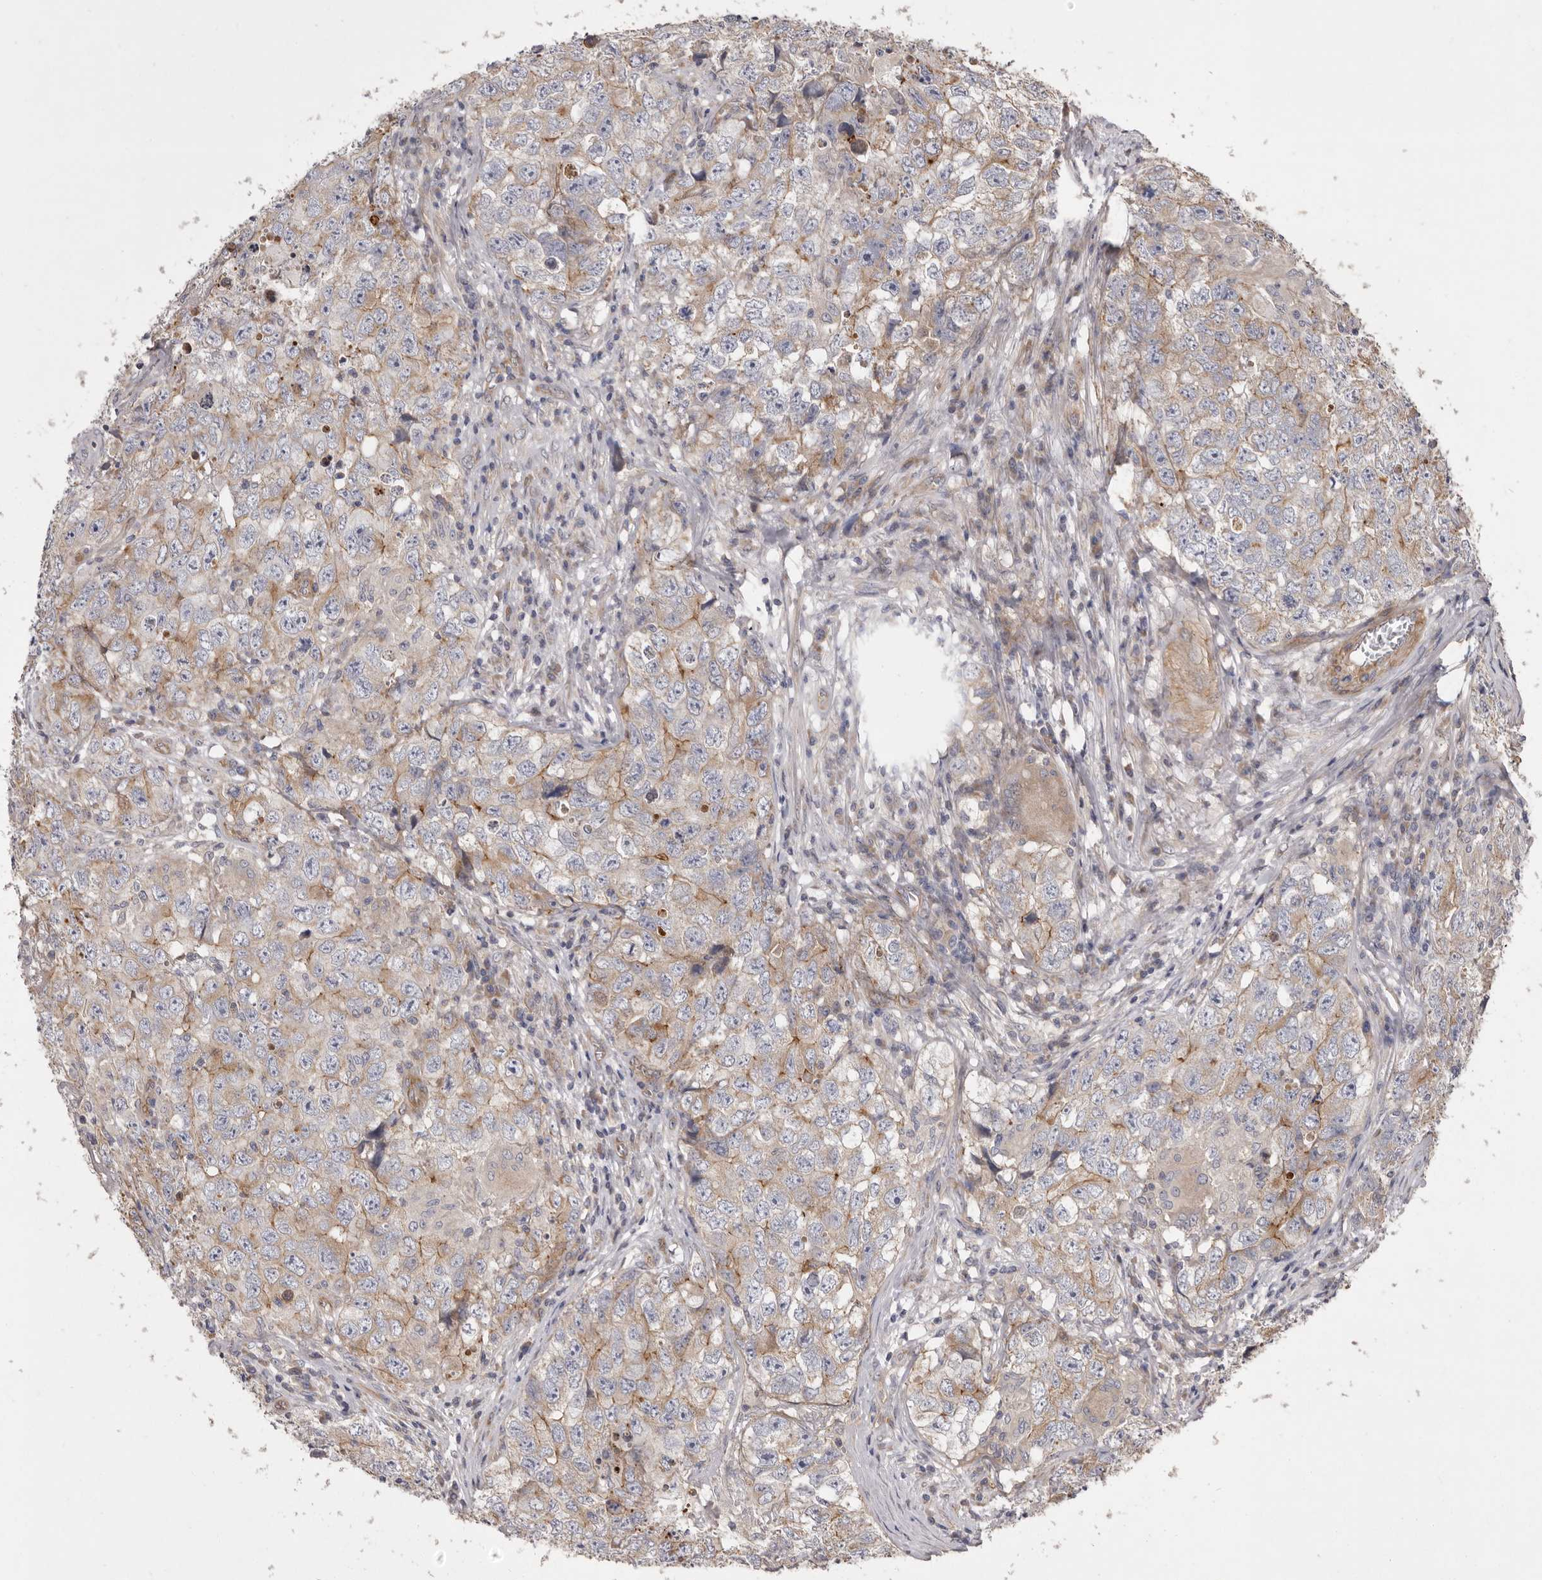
{"staining": {"intensity": "weak", "quantity": "<25%", "location": "cytoplasmic/membranous"}, "tissue": "testis cancer", "cell_type": "Tumor cells", "image_type": "cancer", "snomed": [{"axis": "morphology", "description": "Seminoma, NOS"}, {"axis": "morphology", "description": "Carcinoma, Embryonal, NOS"}, {"axis": "topography", "description": "Testis"}], "caption": "A high-resolution micrograph shows IHC staining of testis cancer (embryonal carcinoma), which displays no significant staining in tumor cells.", "gene": "VPS45", "patient": {"sex": "male", "age": 43}}